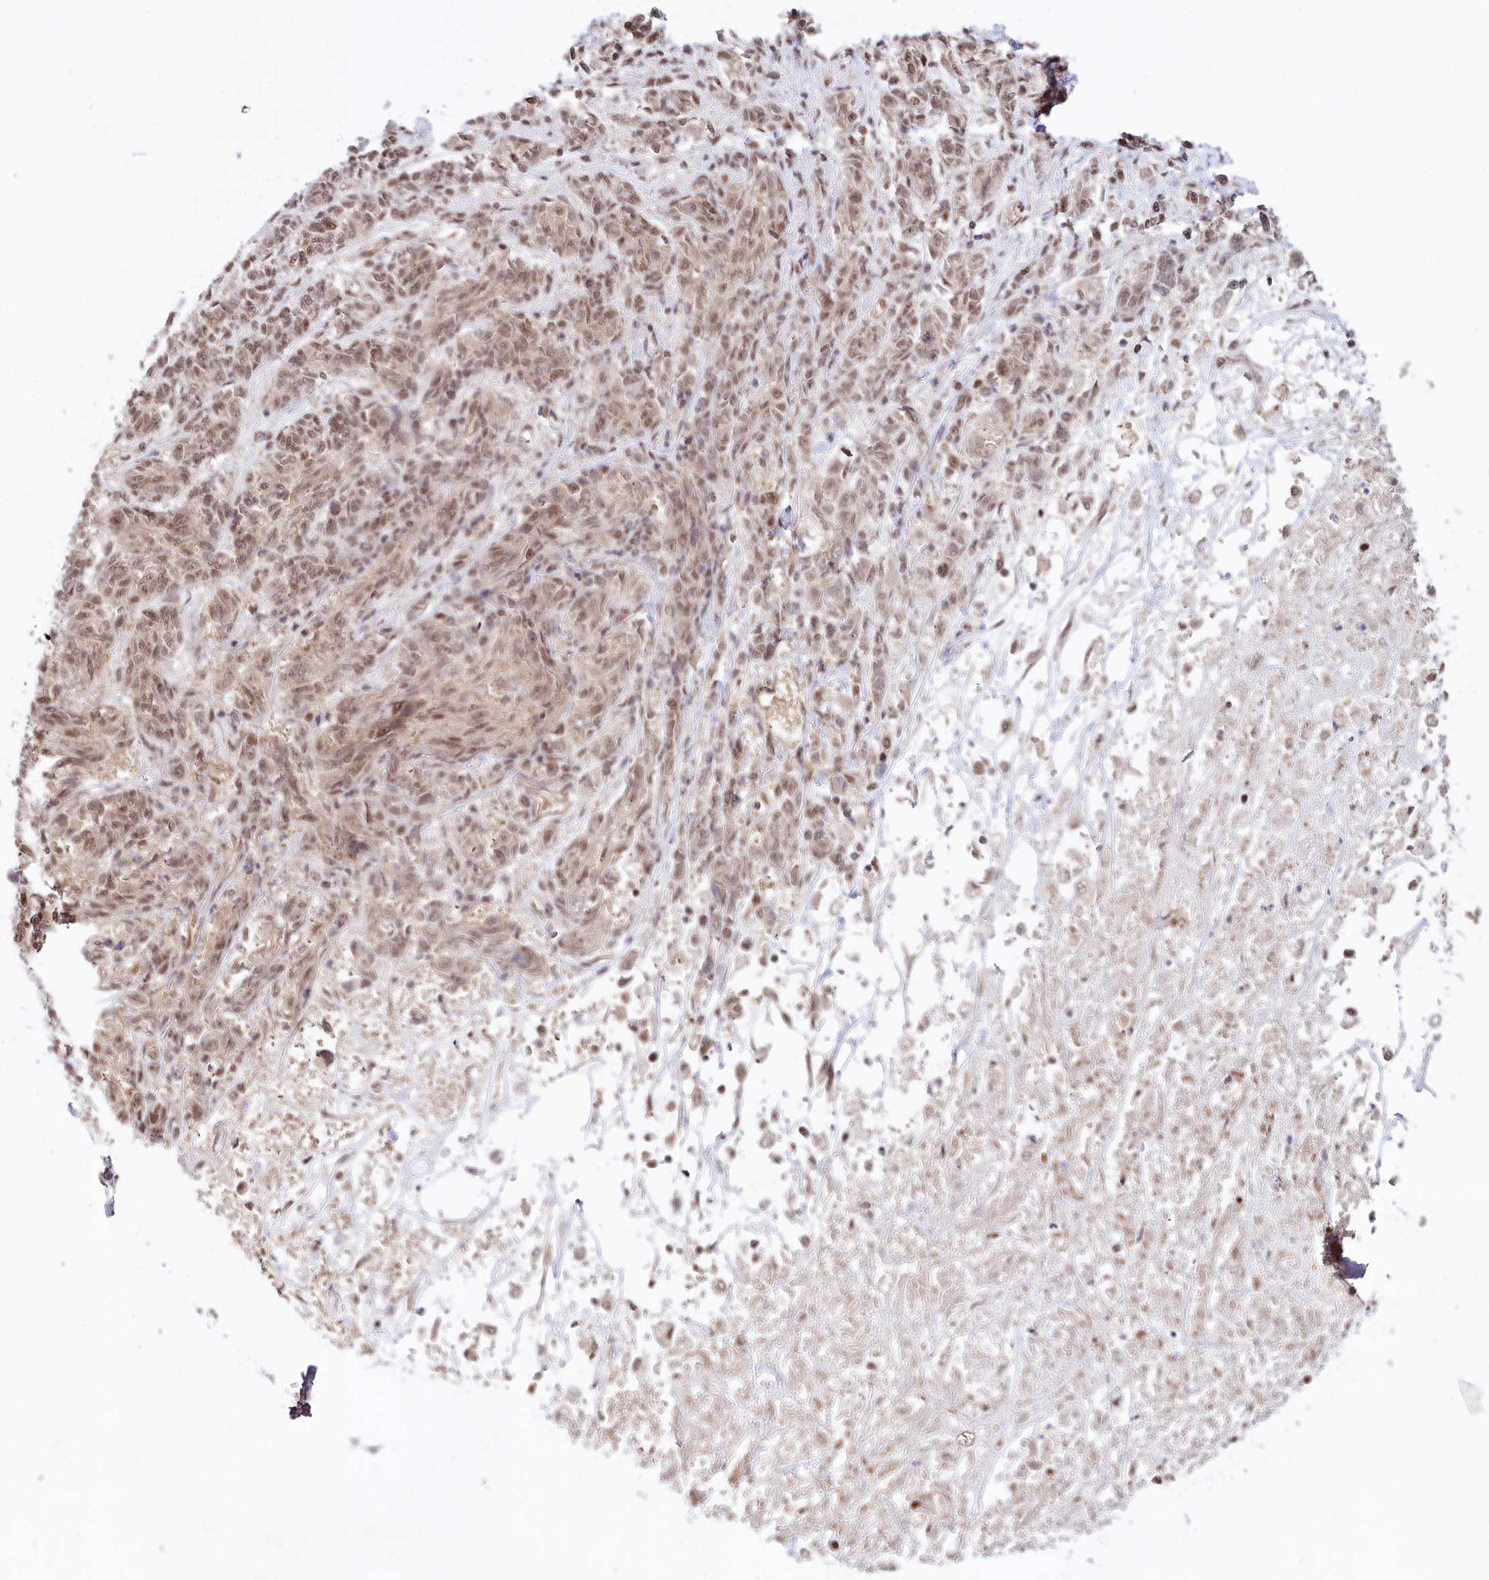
{"staining": {"intensity": "weak", "quantity": ">75%", "location": "nuclear"}, "tissue": "melanoma", "cell_type": "Tumor cells", "image_type": "cancer", "snomed": [{"axis": "morphology", "description": "Malignant melanoma, NOS"}, {"axis": "topography", "description": "Skin"}], "caption": "Immunohistochemistry (DAB (3,3'-diaminobenzidine)) staining of human malignant melanoma reveals weak nuclear protein positivity in about >75% of tumor cells.", "gene": "CCDC65", "patient": {"sex": "male", "age": 53}}